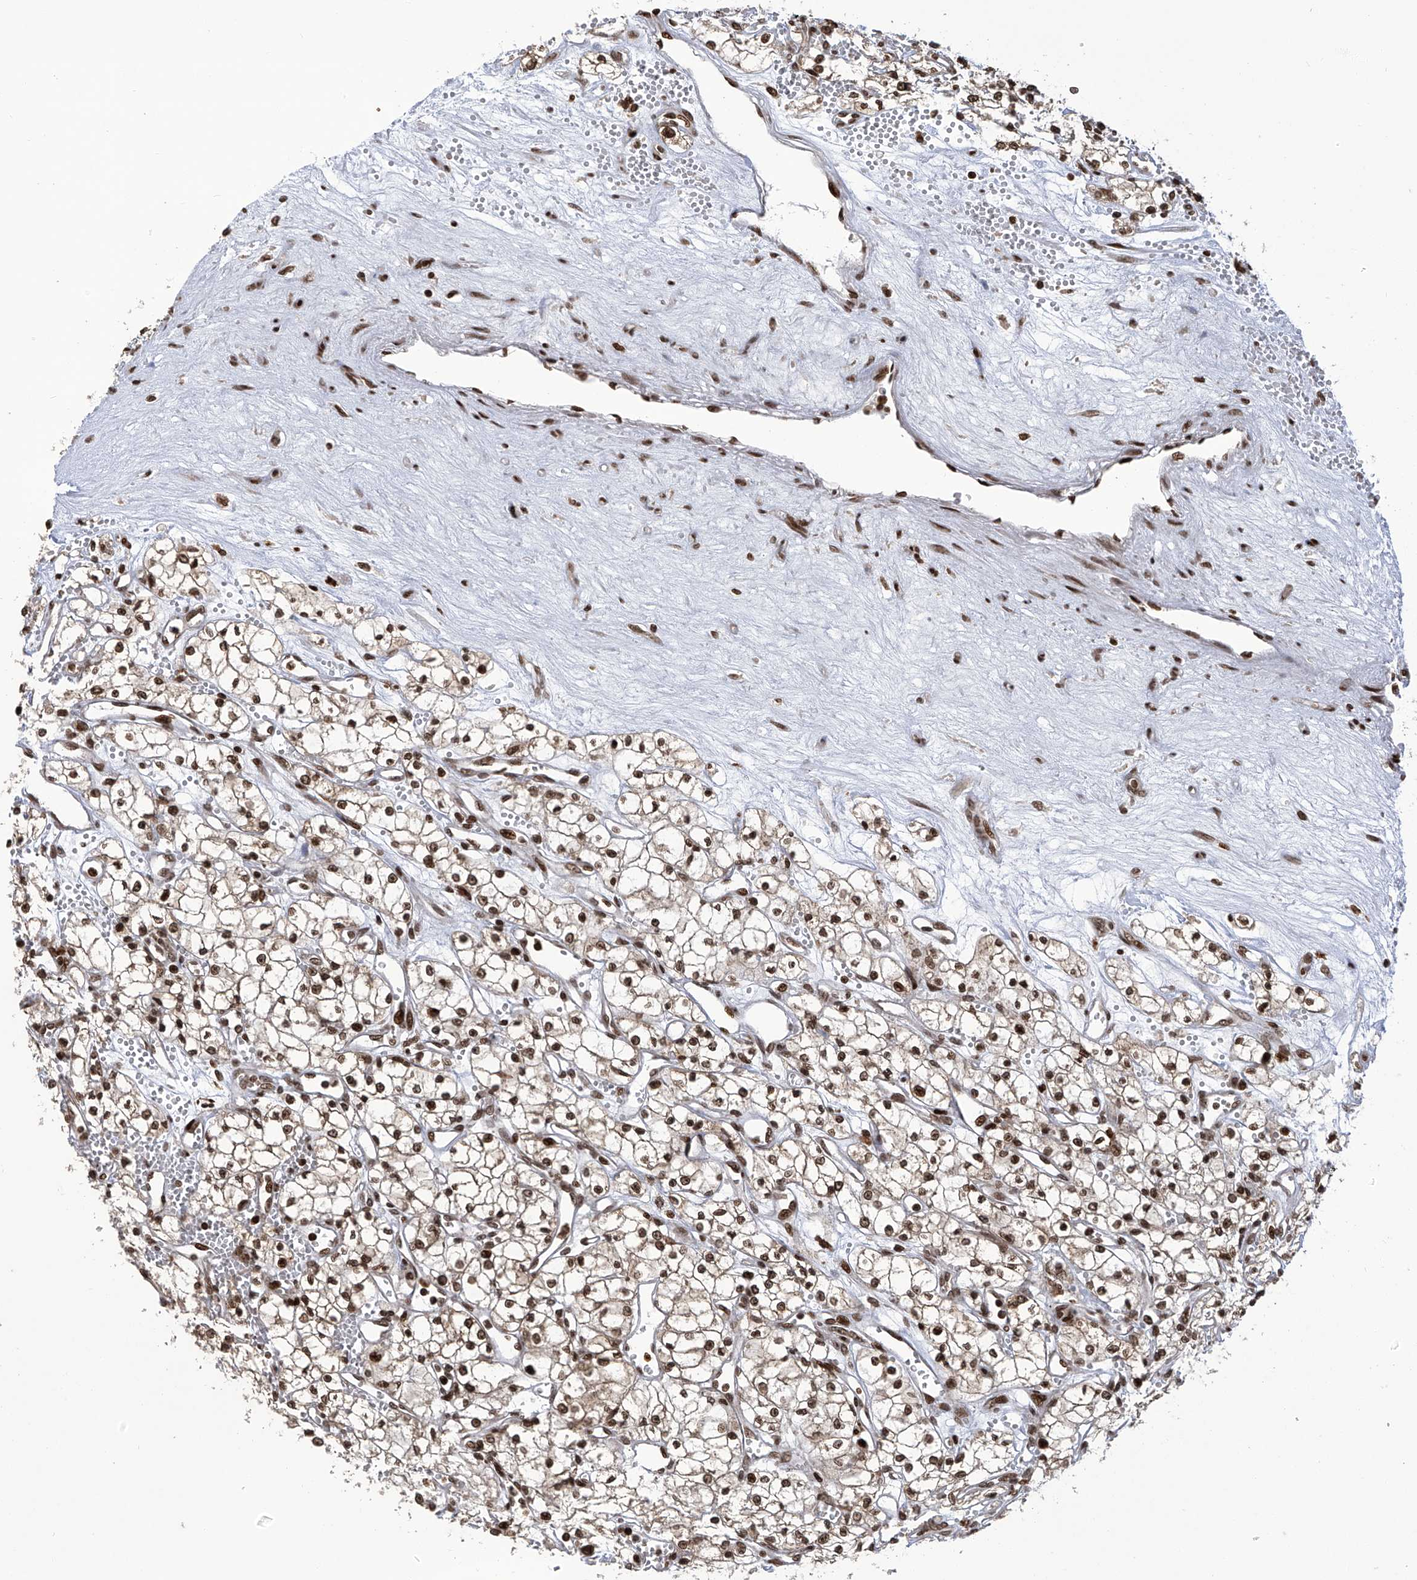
{"staining": {"intensity": "moderate", "quantity": ">75%", "location": "nuclear"}, "tissue": "renal cancer", "cell_type": "Tumor cells", "image_type": "cancer", "snomed": [{"axis": "morphology", "description": "Adenocarcinoma, NOS"}, {"axis": "topography", "description": "Kidney"}], "caption": "High-power microscopy captured an immunohistochemistry (IHC) micrograph of renal cancer, revealing moderate nuclear positivity in about >75% of tumor cells. Nuclei are stained in blue.", "gene": "PAK1IP1", "patient": {"sex": "male", "age": 59}}